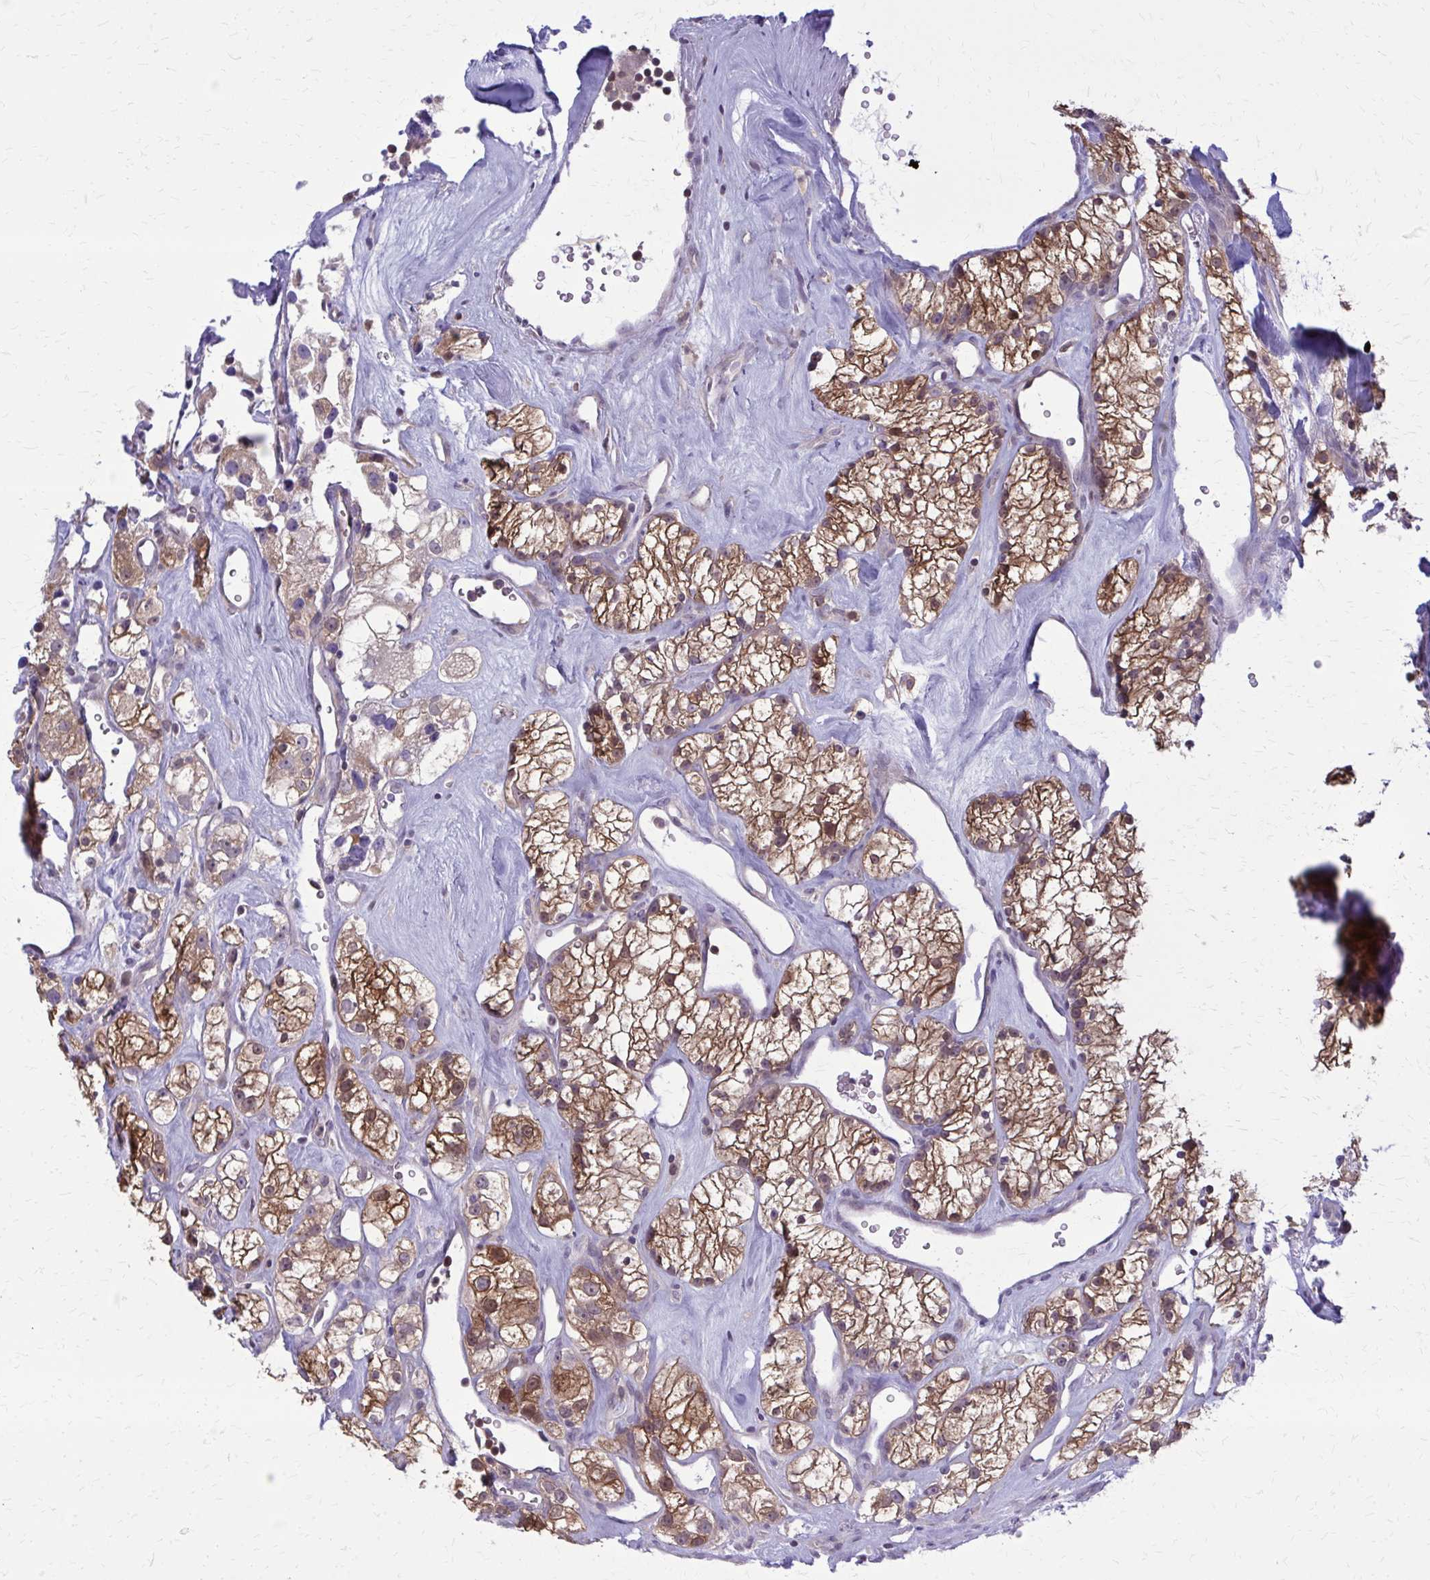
{"staining": {"intensity": "strong", "quantity": ">75%", "location": "cytoplasmic/membranous"}, "tissue": "renal cancer", "cell_type": "Tumor cells", "image_type": "cancer", "snomed": [{"axis": "morphology", "description": "Adenocarcinoma, NOS"}, {"axis": "topography", "description": "Kidney"}], "caption": "Renal cancer (adenocarcinoma) tissue demonstrates strong cytoplasmic/membranous positivity in about >75% of tumor cells, visualized by immunohistochemistry.", "gene": "DBI", "patient": {"sex": "male", "age": 77}}